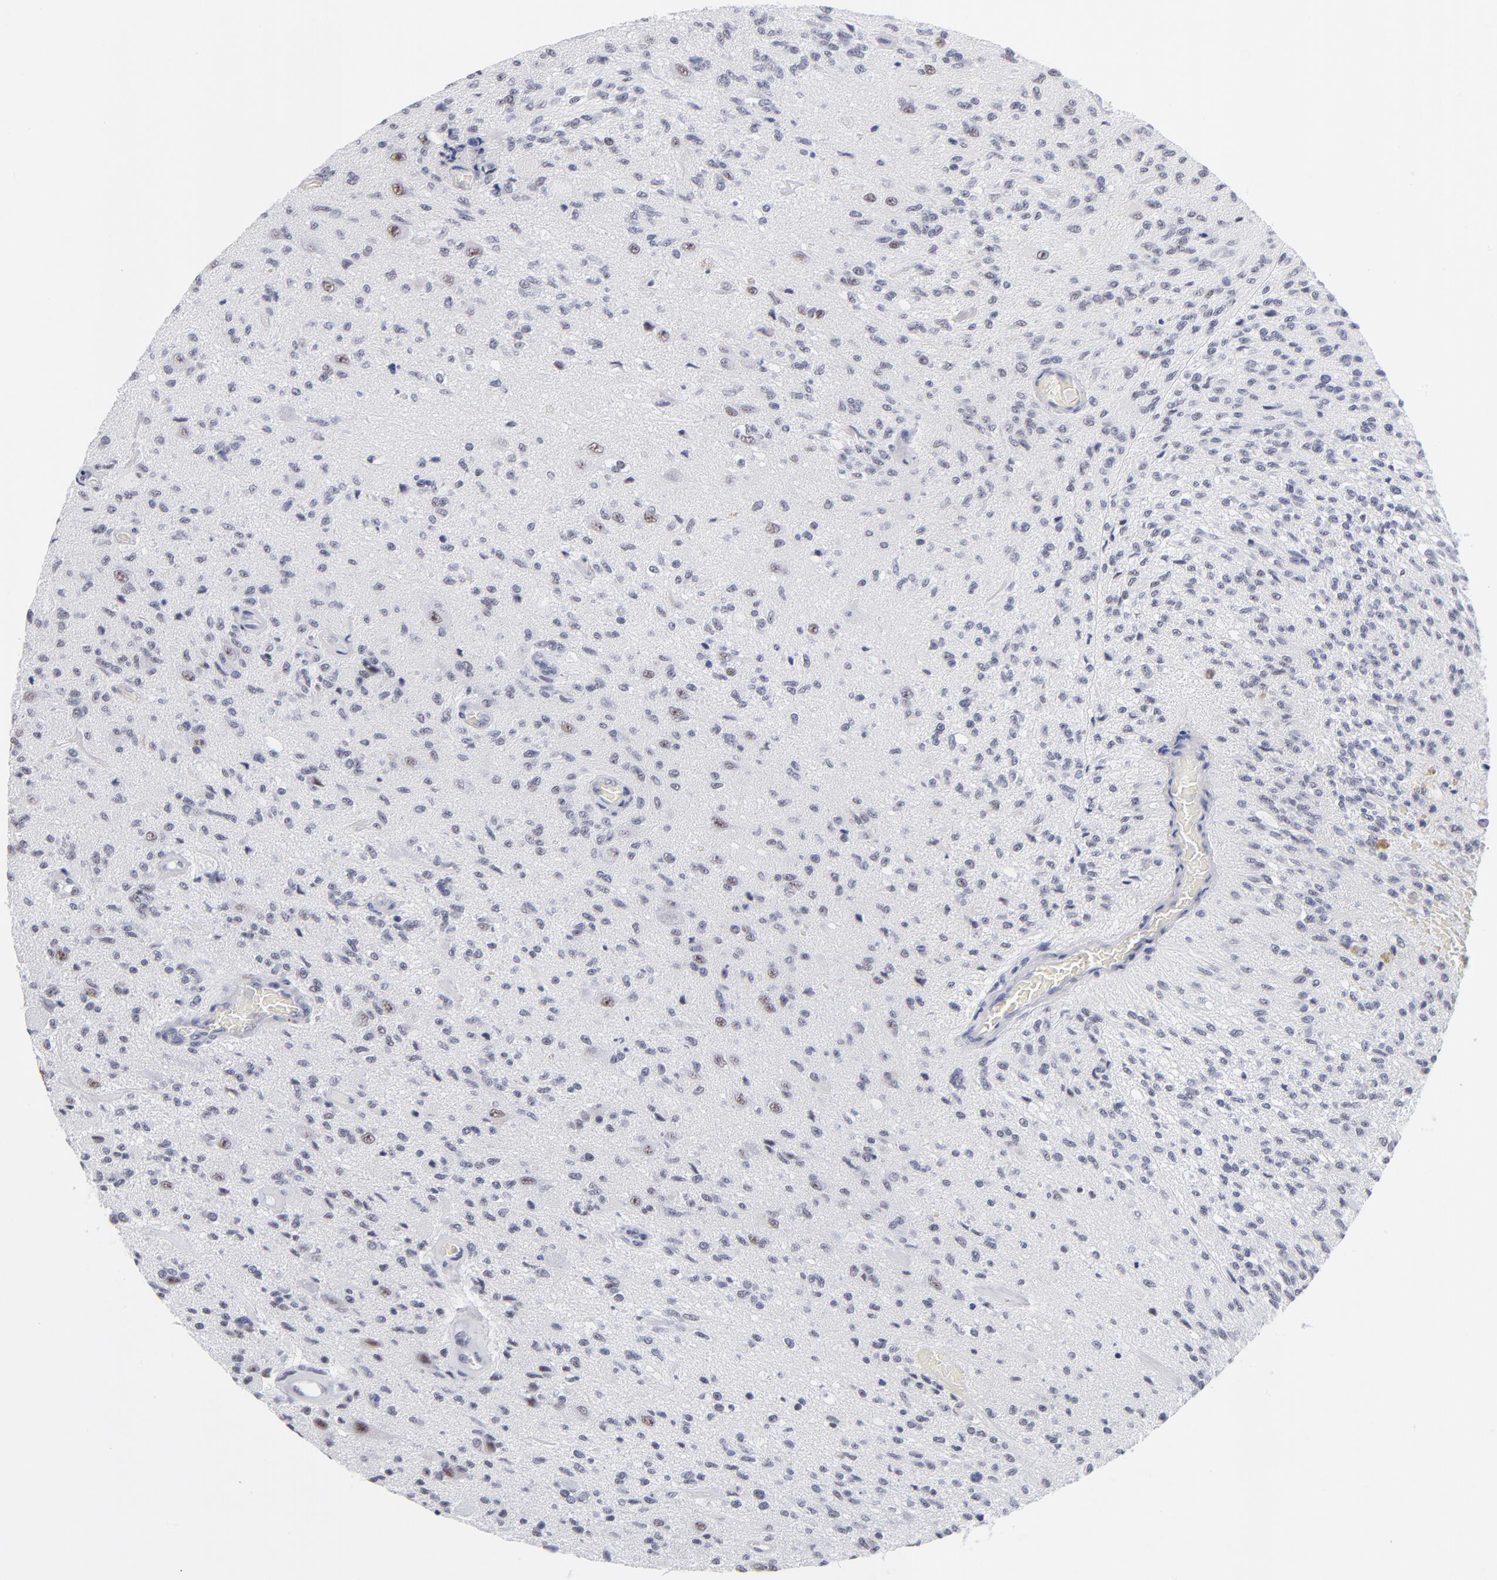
{"staining": {"intensity": "moderate", "quantity": "<25%", "location": "nuclear"}, "tissue": "glioma", "cell_type": "Tumor cells", "image_type": "cancer", "snomed": [{"axis": "morphology", "description": "Normal tissue, NOS"}, {"axis": "morphology", "description": "Glioma, malignant, High grade"}, {"axis": "topography", "description": "Cerebral cortex"}], "caption": "Immunohistochemistry (IHC) staining of malignant glioma (high-grade), which reveals low levels of moderate nuclear positivity in approximately <25% of tumor cells indicating moderate nuclear protein staining. The staining was performed using DAB (brown) for protein detection and nuclei were counterstained in hematoxylin (blue).", "gene": "SNRPB", "patient": {"sex": "male", "age": 77}}